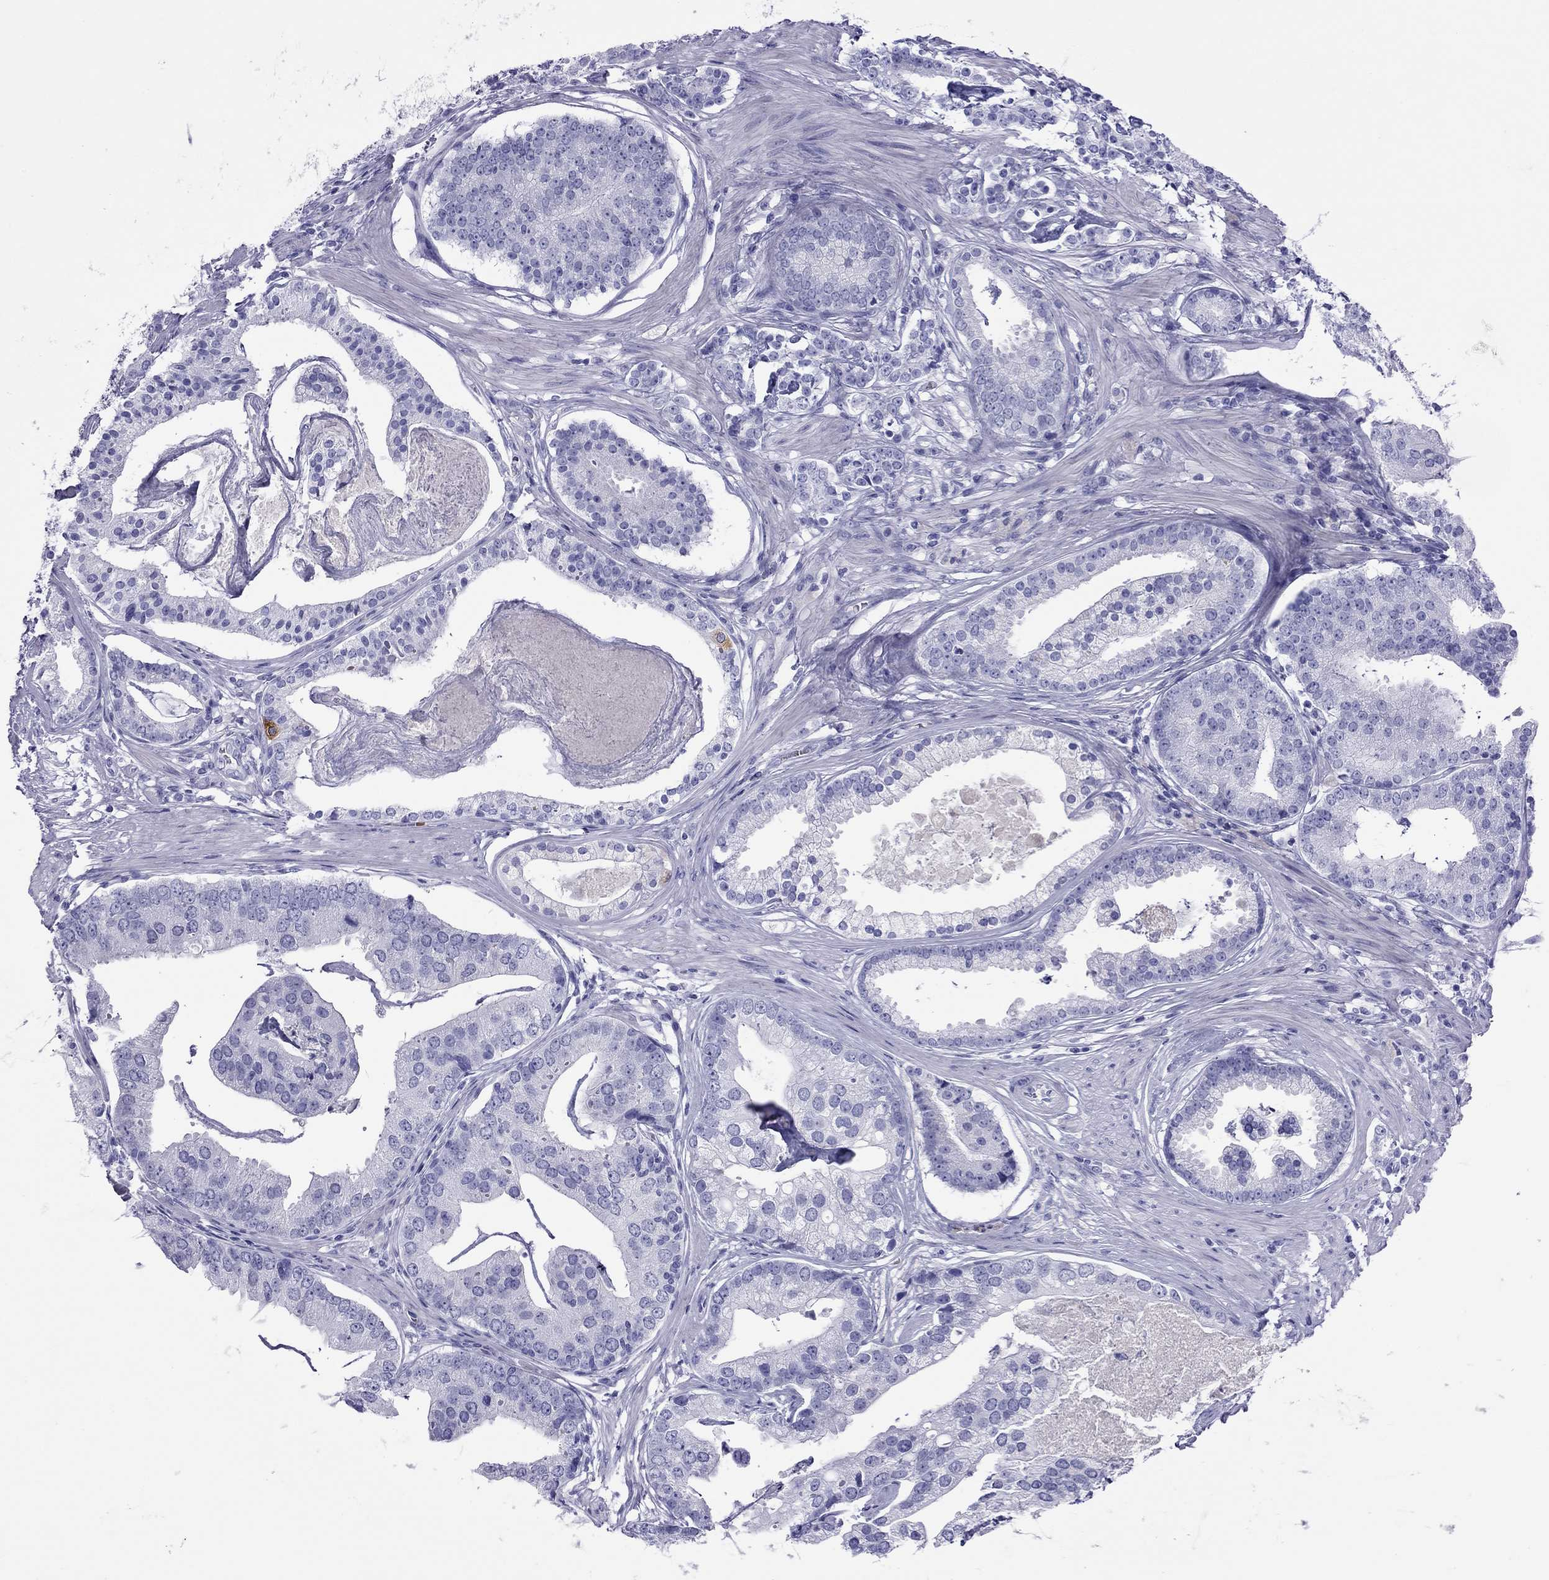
{"staining": {"intensity": "negative", "quantity": "none", "location": "none"}, "tissue": "prostate cancer", "cell_type": "Tumor cells", "image_type": "cancer", "snomed": [{"axis": "morphology", "description": "Adenocarcinoma, NOS"}, {"axis": "topography", "description": "Prostate and seminal vesicle, NOS"}, {"axis": "topography", "description": "Prostate"}], "caption": "Tumor cells are negative for protein expression in human adenocarcinoma (prostate).", "gene": "PTPRN", "patient": {"sex": "male", "age": 44}}